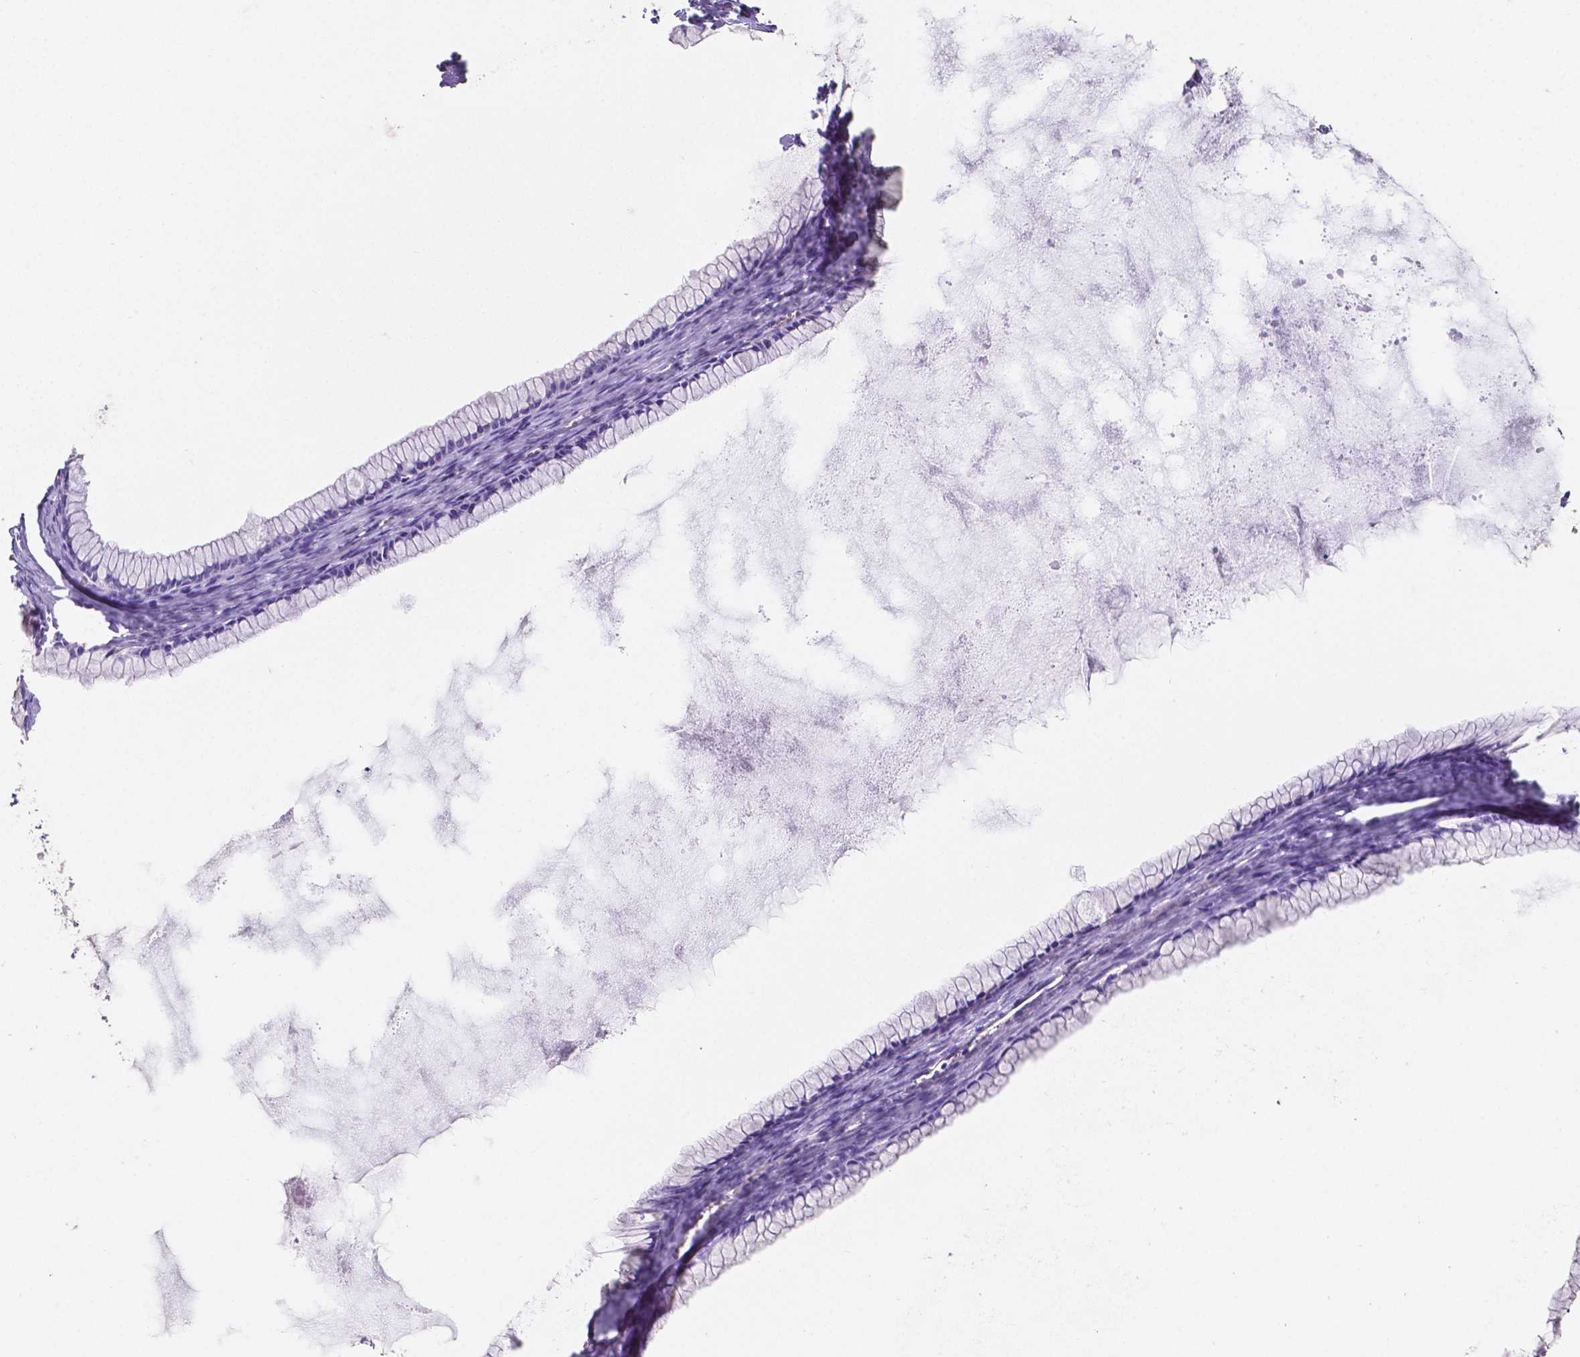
{"staining": {"intensity": "negative", "quantity": "none", "location": "none"}, "tissue": "ovarian cancer", "cell_type": "Tumor cells", "image_type": "cancer", "snomed": [{"axis": "morphology", "description": "Cystadenocarcinoma, mucinous, NOS"}, {"axis": "topography", "description": "Ovary"}], "caption": "Histopathology image shows no protein expression in tumor cells of ovarian mucinous cystadenocarcinoma tissue.", "gene": "SATB2", "patient": {"sex": "female", "age": 41}}